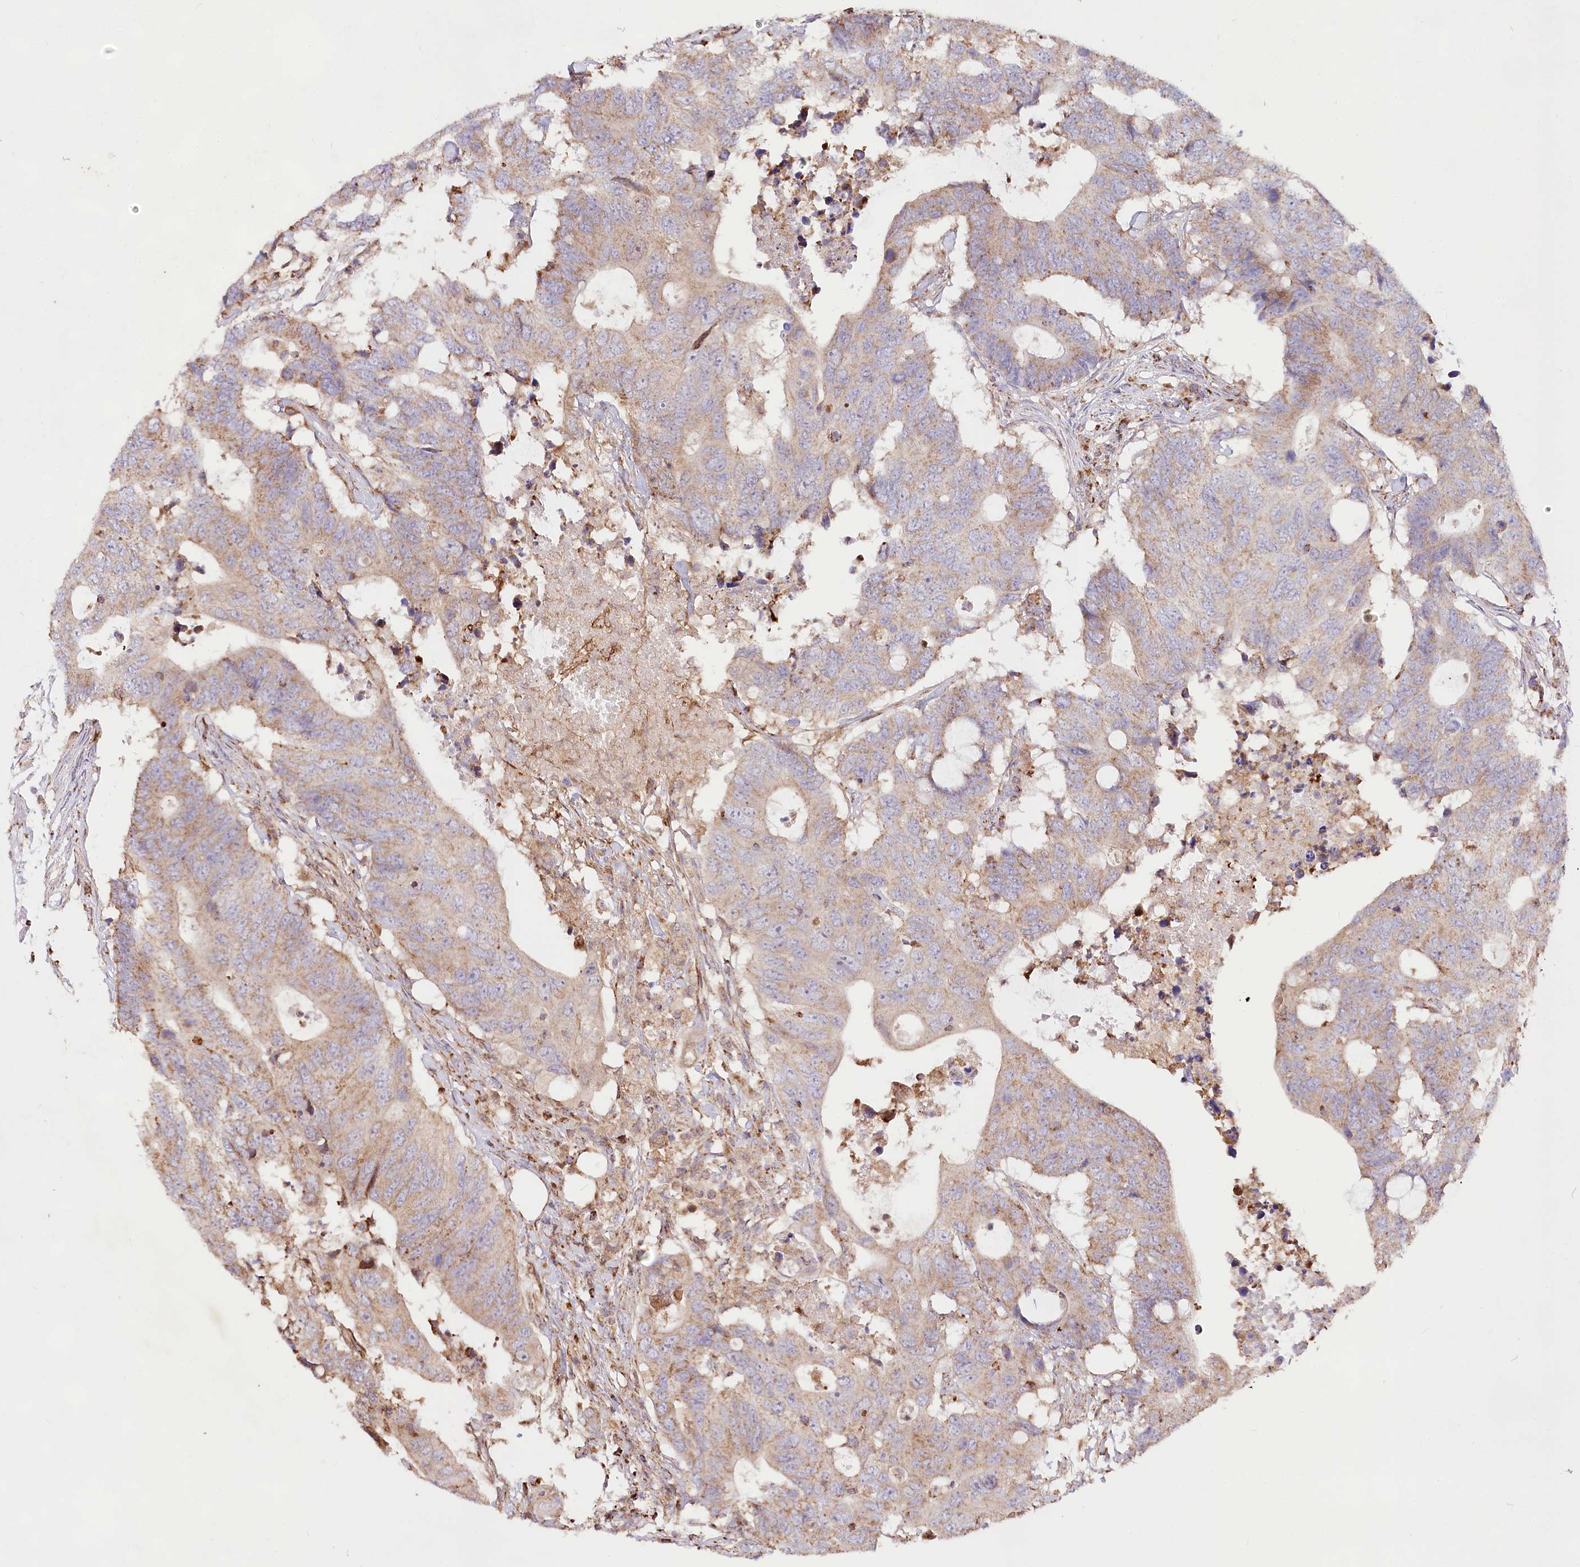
{"staining": {"intensity": "weak", "quantity": ">75%", "location": "cytoplasmic/membranous"}, "tissue": "colorectal cancer", "cell_type": "Tumor cells", "image_type": "cancer", "snomed": [{"axis": "morphology", "description": "Adenocarcinoma, NOS"}, {"axis": "topography", "description": "Colon"}], "caption": "The immunohistochemical stain labels weak cytoplasmic/membranous positivity in tumor cells of colorectal cancer (adenocarcinoma) tissue. Nuclei are stained in blue.", "gene": "TASOR2", "patient": {"sex": "male", "age": 71}}